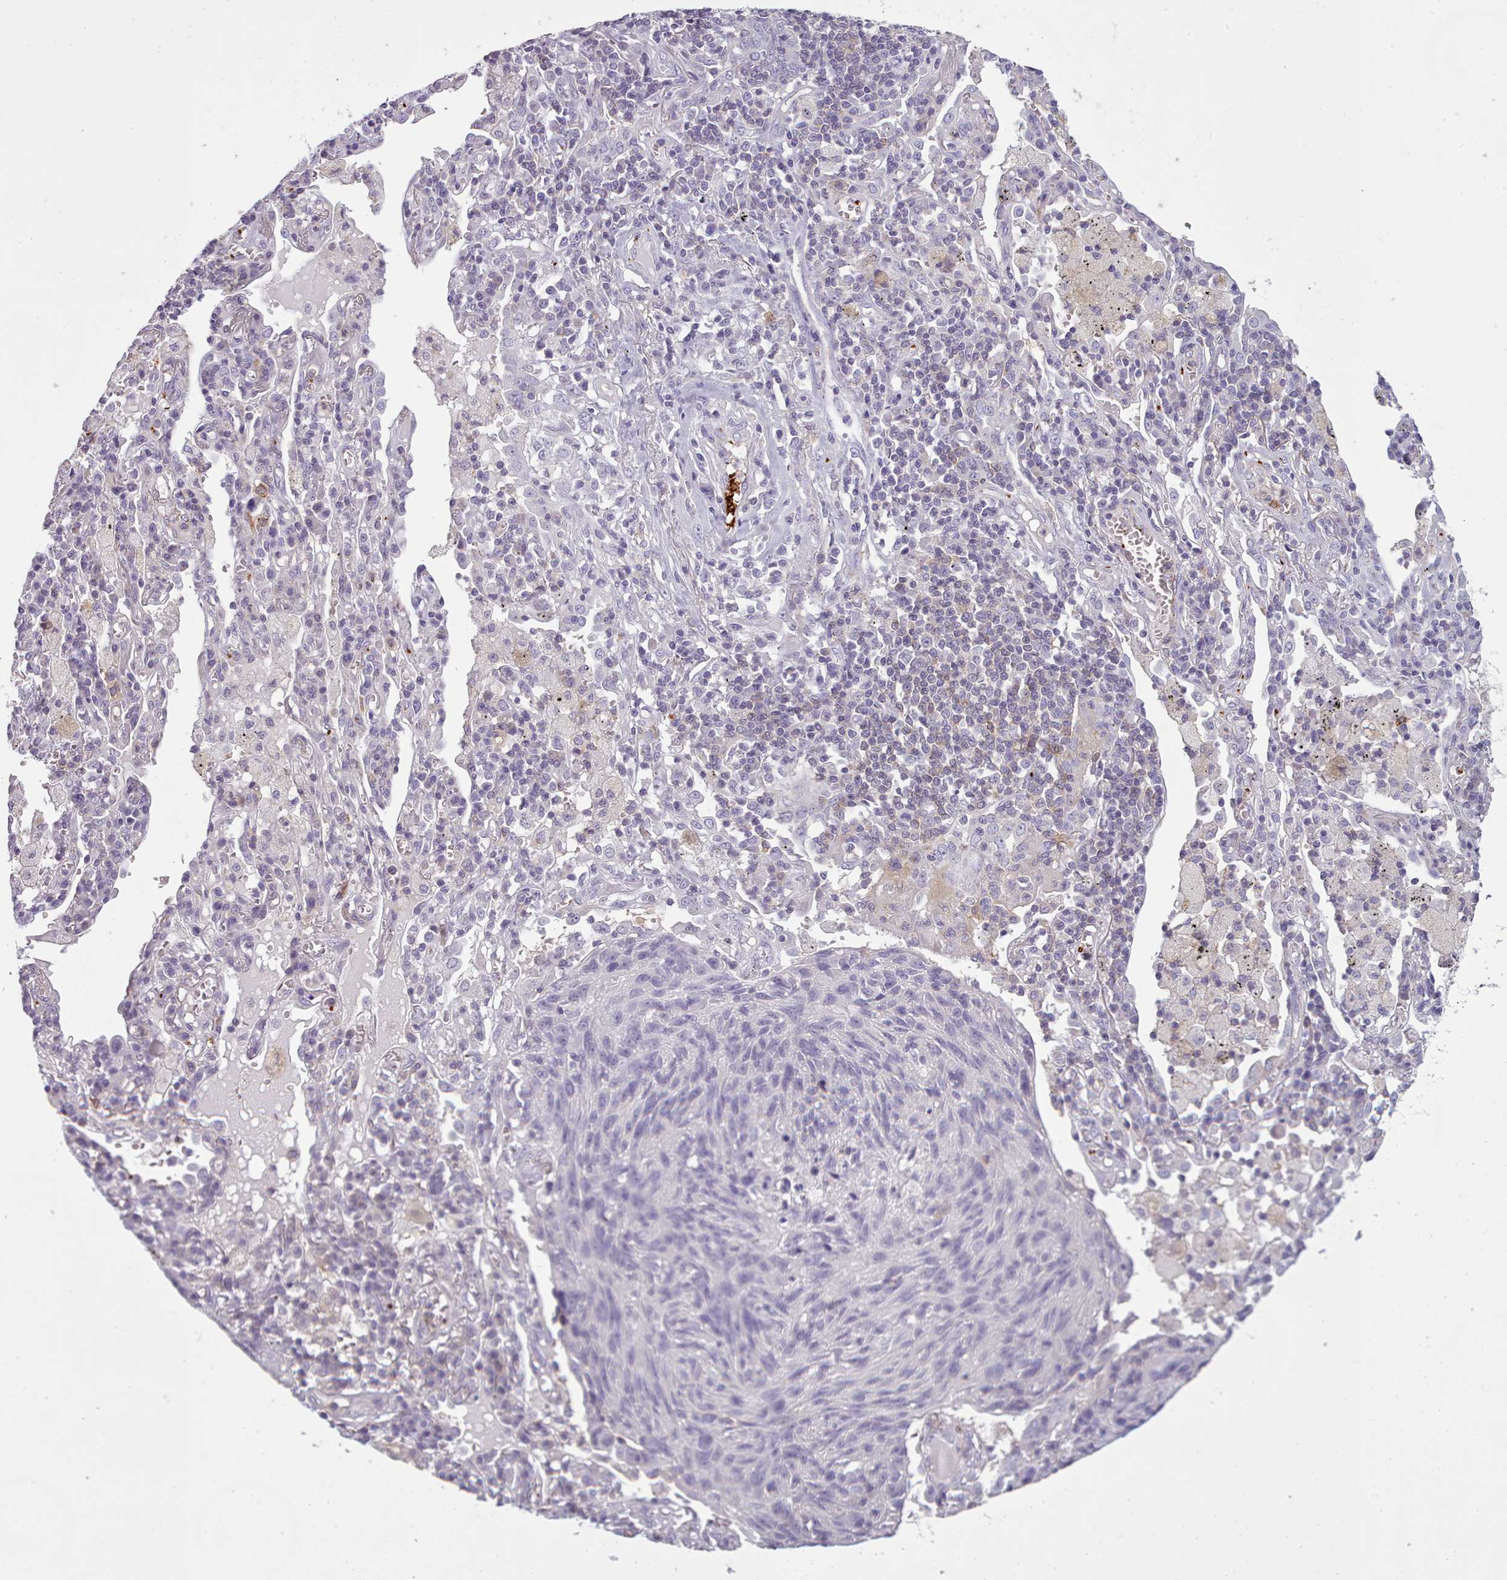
{"staining": {"intensity": "negative", "quantity": "none", "location": "none"}, "tissue": "lung cancer", "cell_type": "Tumor cells", "image_type": "cancer", "snomed": [{"axis": "morphology", "description": "Squamous cell carcinoma, NOS"}, {"axis": "topography", "description": "Lung"}], "caption": "Tumor cells show no significant protein positivity in lung cancer. Nuclei are stained in blue.", "gene": "NDST2", "patient": {"sex": "female", "age": 66}}